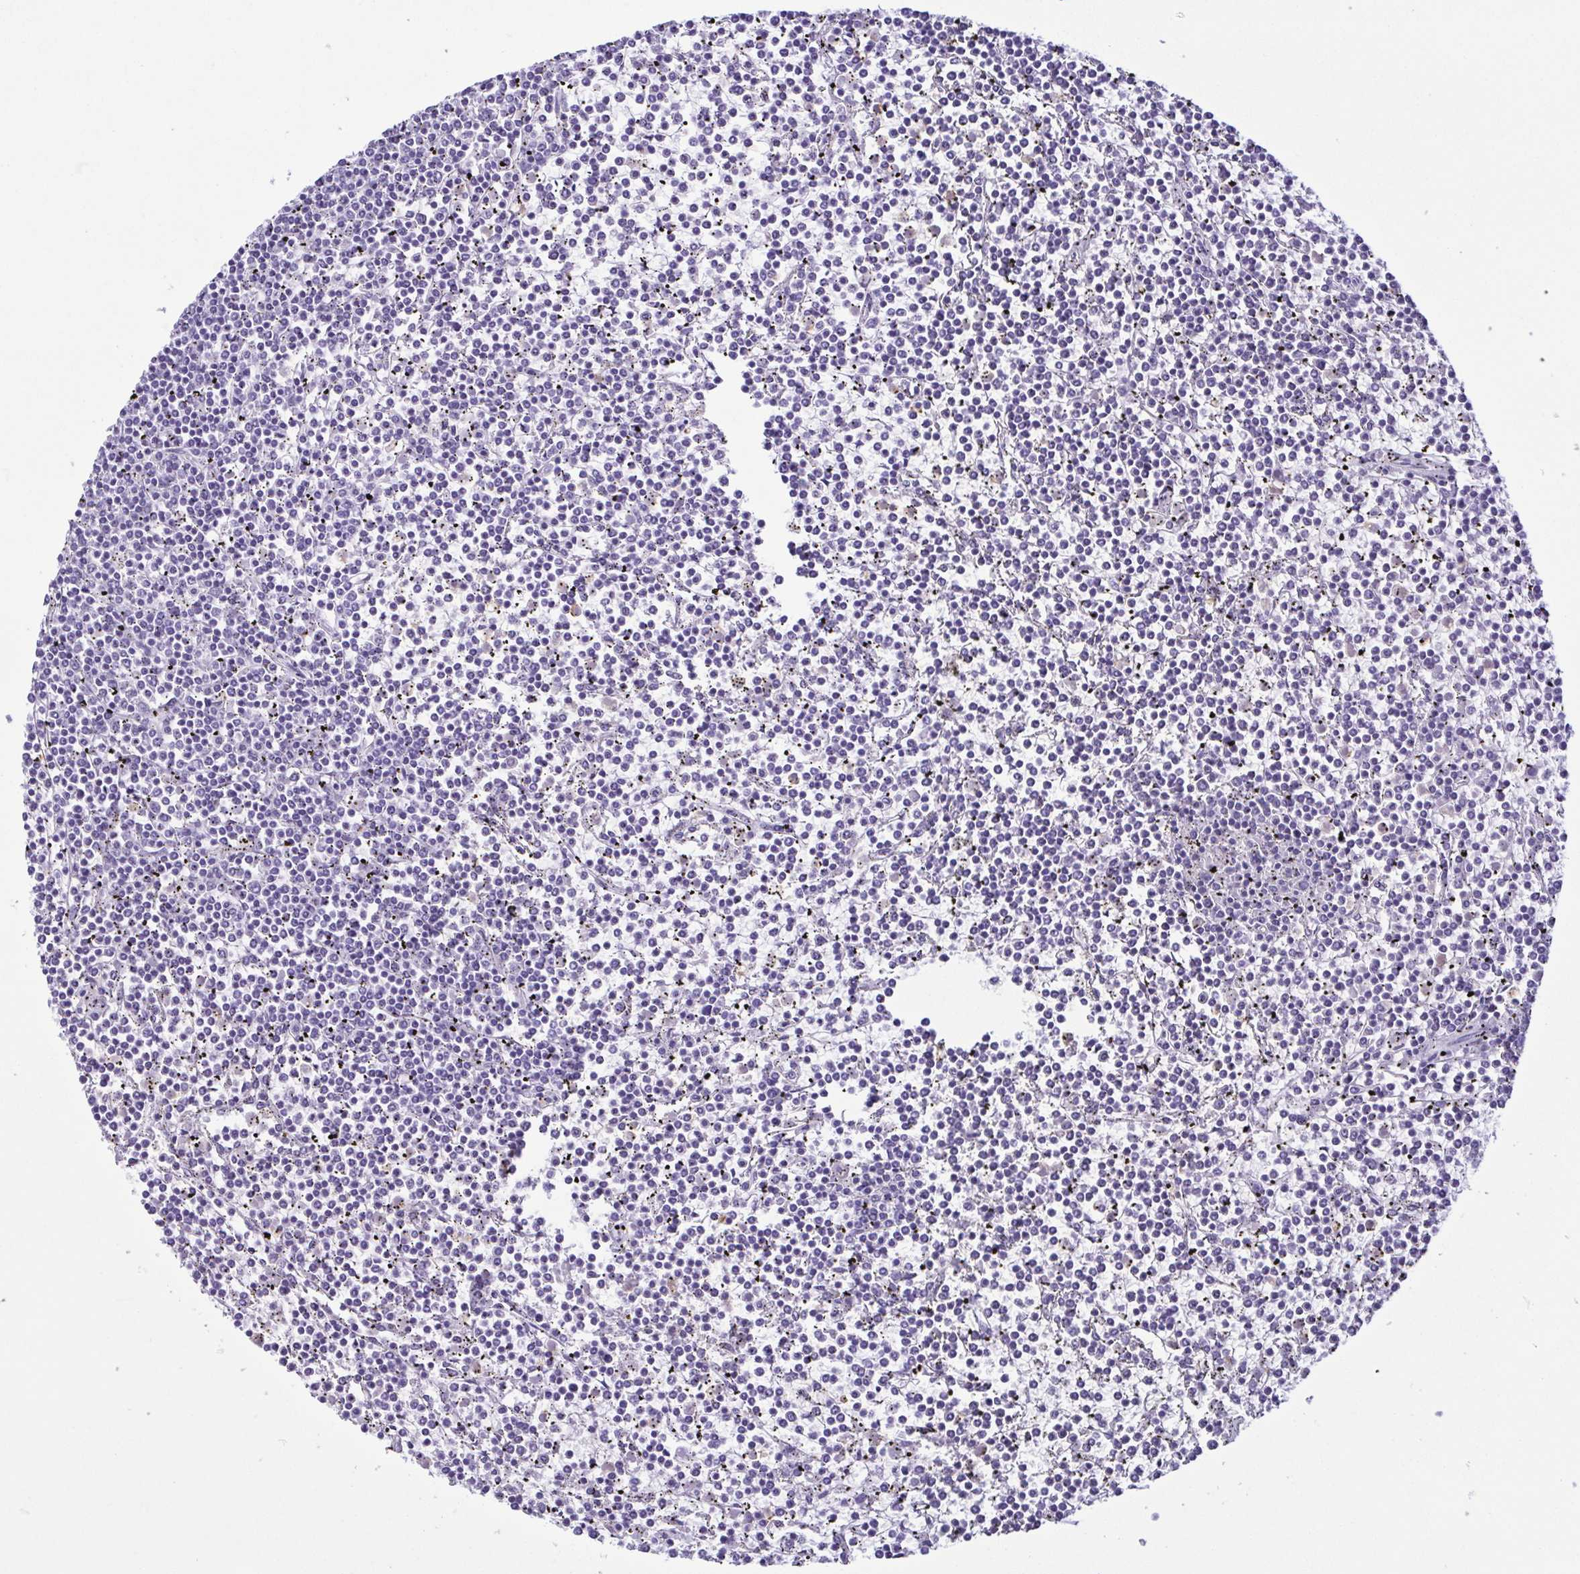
{"staining": {"intensity": "negative", "quantity": "none", "location": "none"}, "tissue": "lymphoma", "cell_type": "Tumor cells", "image_type": "cancer", "snomed": [{"axis": "morphology", "description": "Malignant lymphoma, non-Hodgkin's type, Low grade"}, {"axis": "topography", "description": "Spleen"}], "caption": "High power microscopy histopathology image of an IHC photomicrograph of lymphoma, revealing no significant positivity in tumor cells.", "gene": "LTF", "patient": {"sex": "female", "age": 19}}